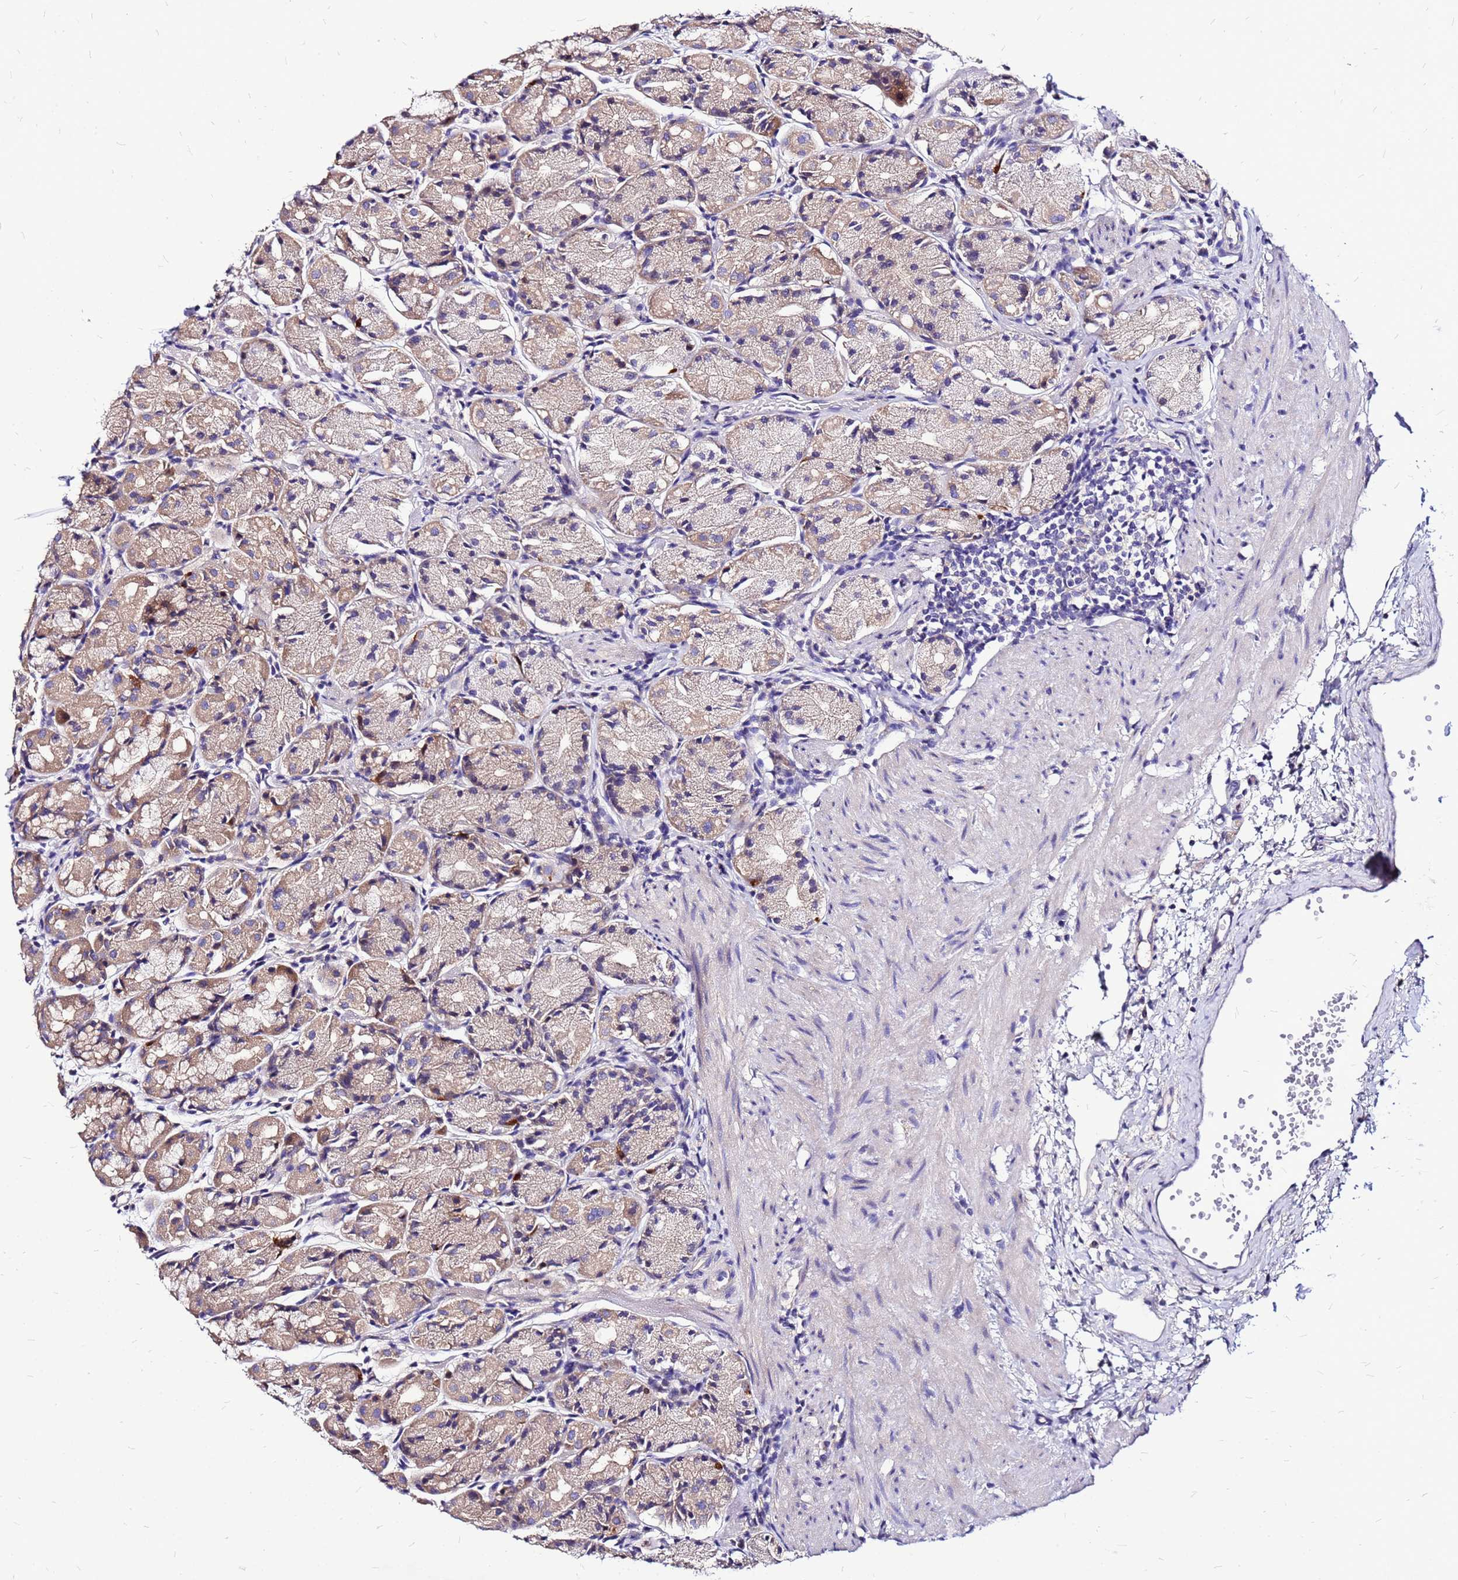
{"staining": {"intensity": "moderate", "quantity": "25%-75%", "location": "cytoplasmic/membranous"}, "tissue": "stomach", "cell_type": "Glandular cells", "image_type": "normal", "snomed": [{"axis": "morphology", "description": "Normal tissue, NOS"}, {"axis": "topography", "description": "Stomach, upper"}], "caption": "This histopathology image exhibits immunohistochemistry staining of unremarkable human stomach, with medium moderate cytoplasmic/membranous staining in approximately 25%-75% of glandular cells.", "gene": "ARHGEF35", "patient": {"sex": "male", "age": 47}}